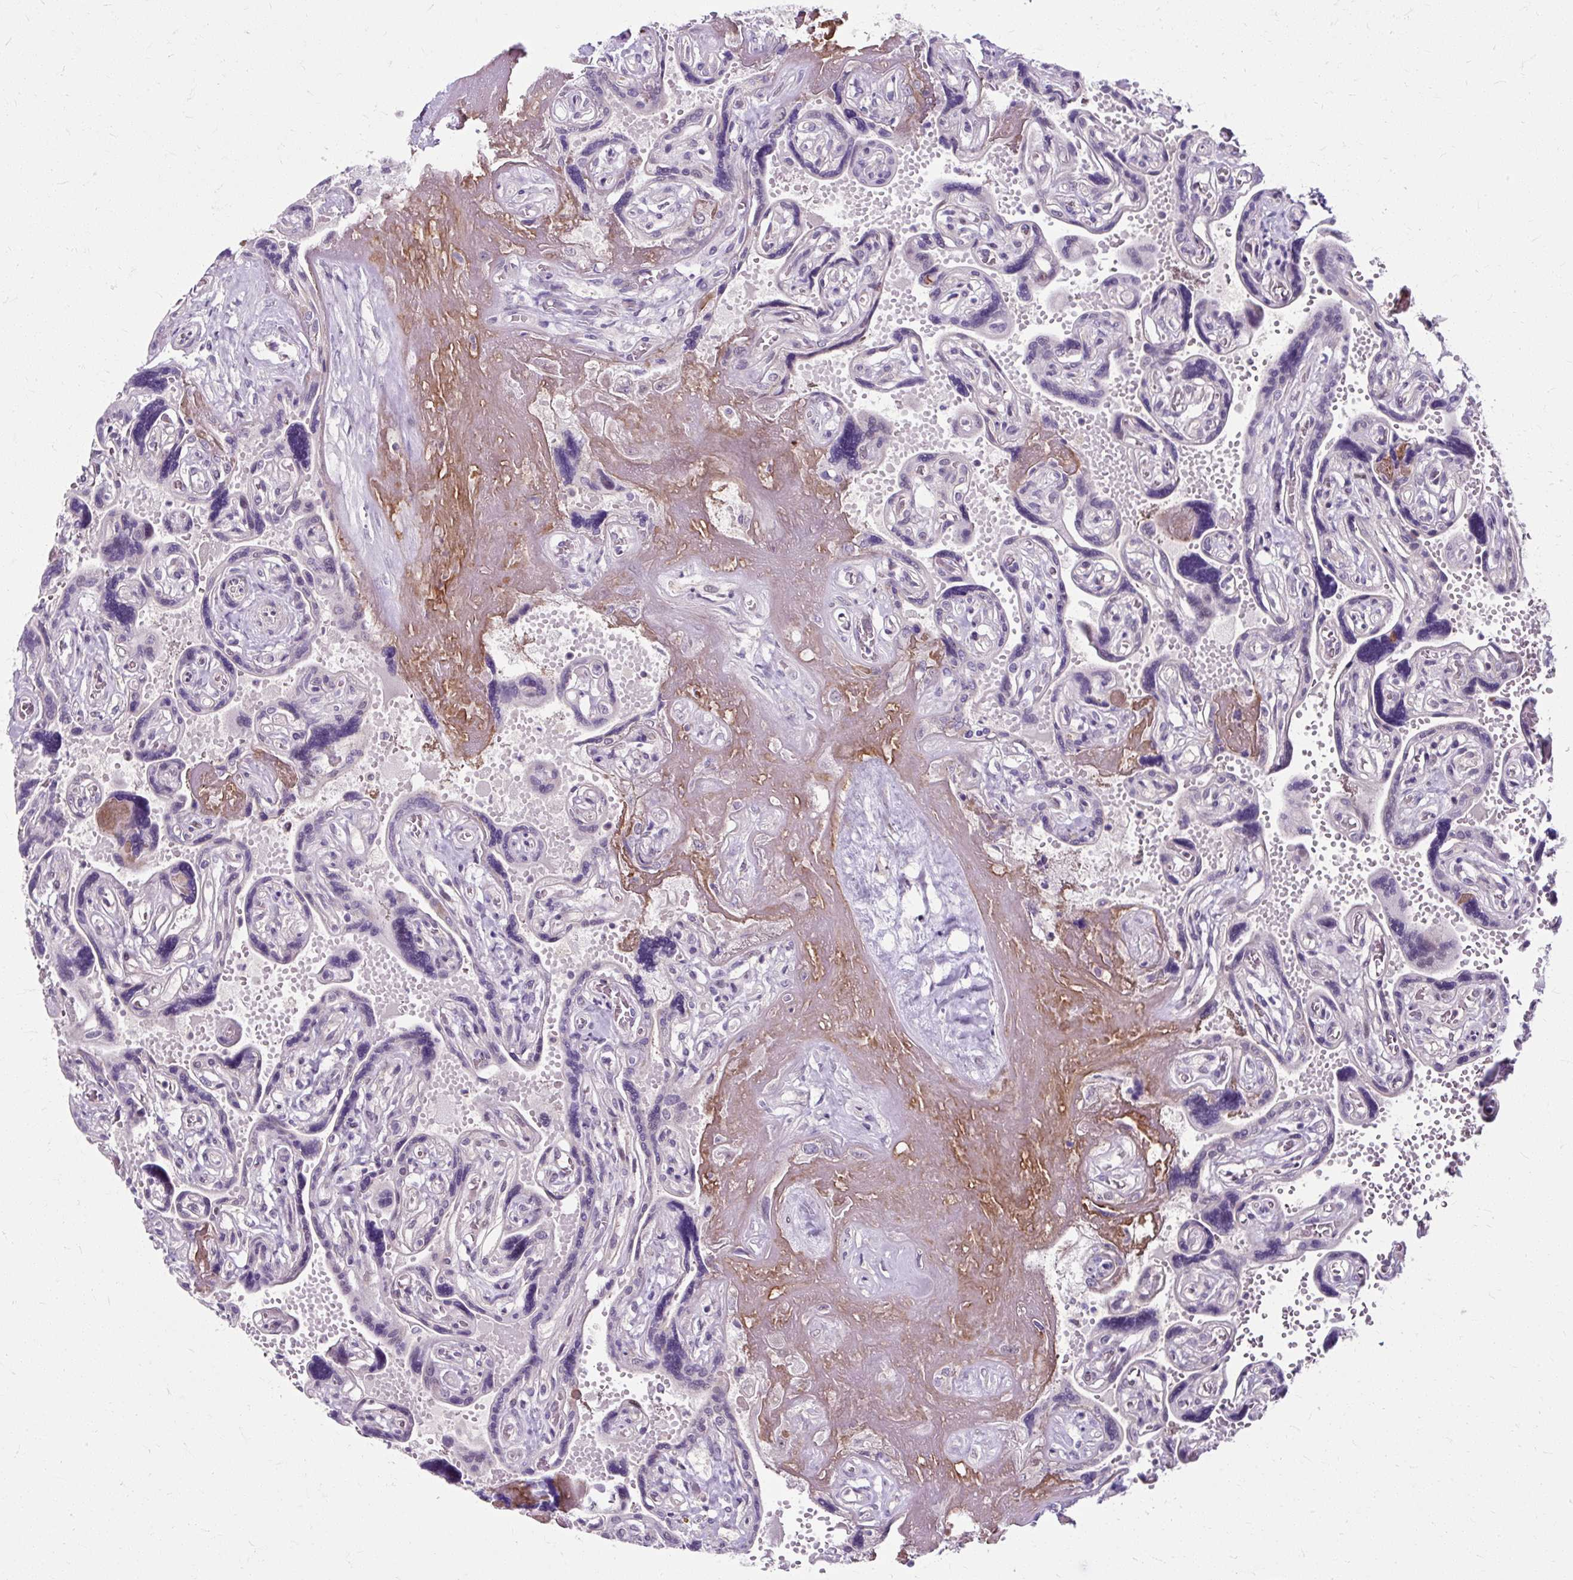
{"staining": {"intensity": "negative", "quantity": "none", "location": "none"}, "tissue": "placenta", "cell_type": "Decidual cells", "image_type": "normal", "snomed": [{"axis": "morphology", "description": "Normal tissue, NOS"}, {"axis": "topography", "description": "Placenta"}], "caption": "High magnification brightfield microscopy of unremarkable placenta stained with DAB (brown) and counterstained with hematoxylin (blue): decidual cells show no significant positivity. The staining is performed using DAB brown chromogen with nuclei counter-stained in using hematoxylin.", "gene": "ZNF555", "patient": {"sex": "female", "age": 32}}